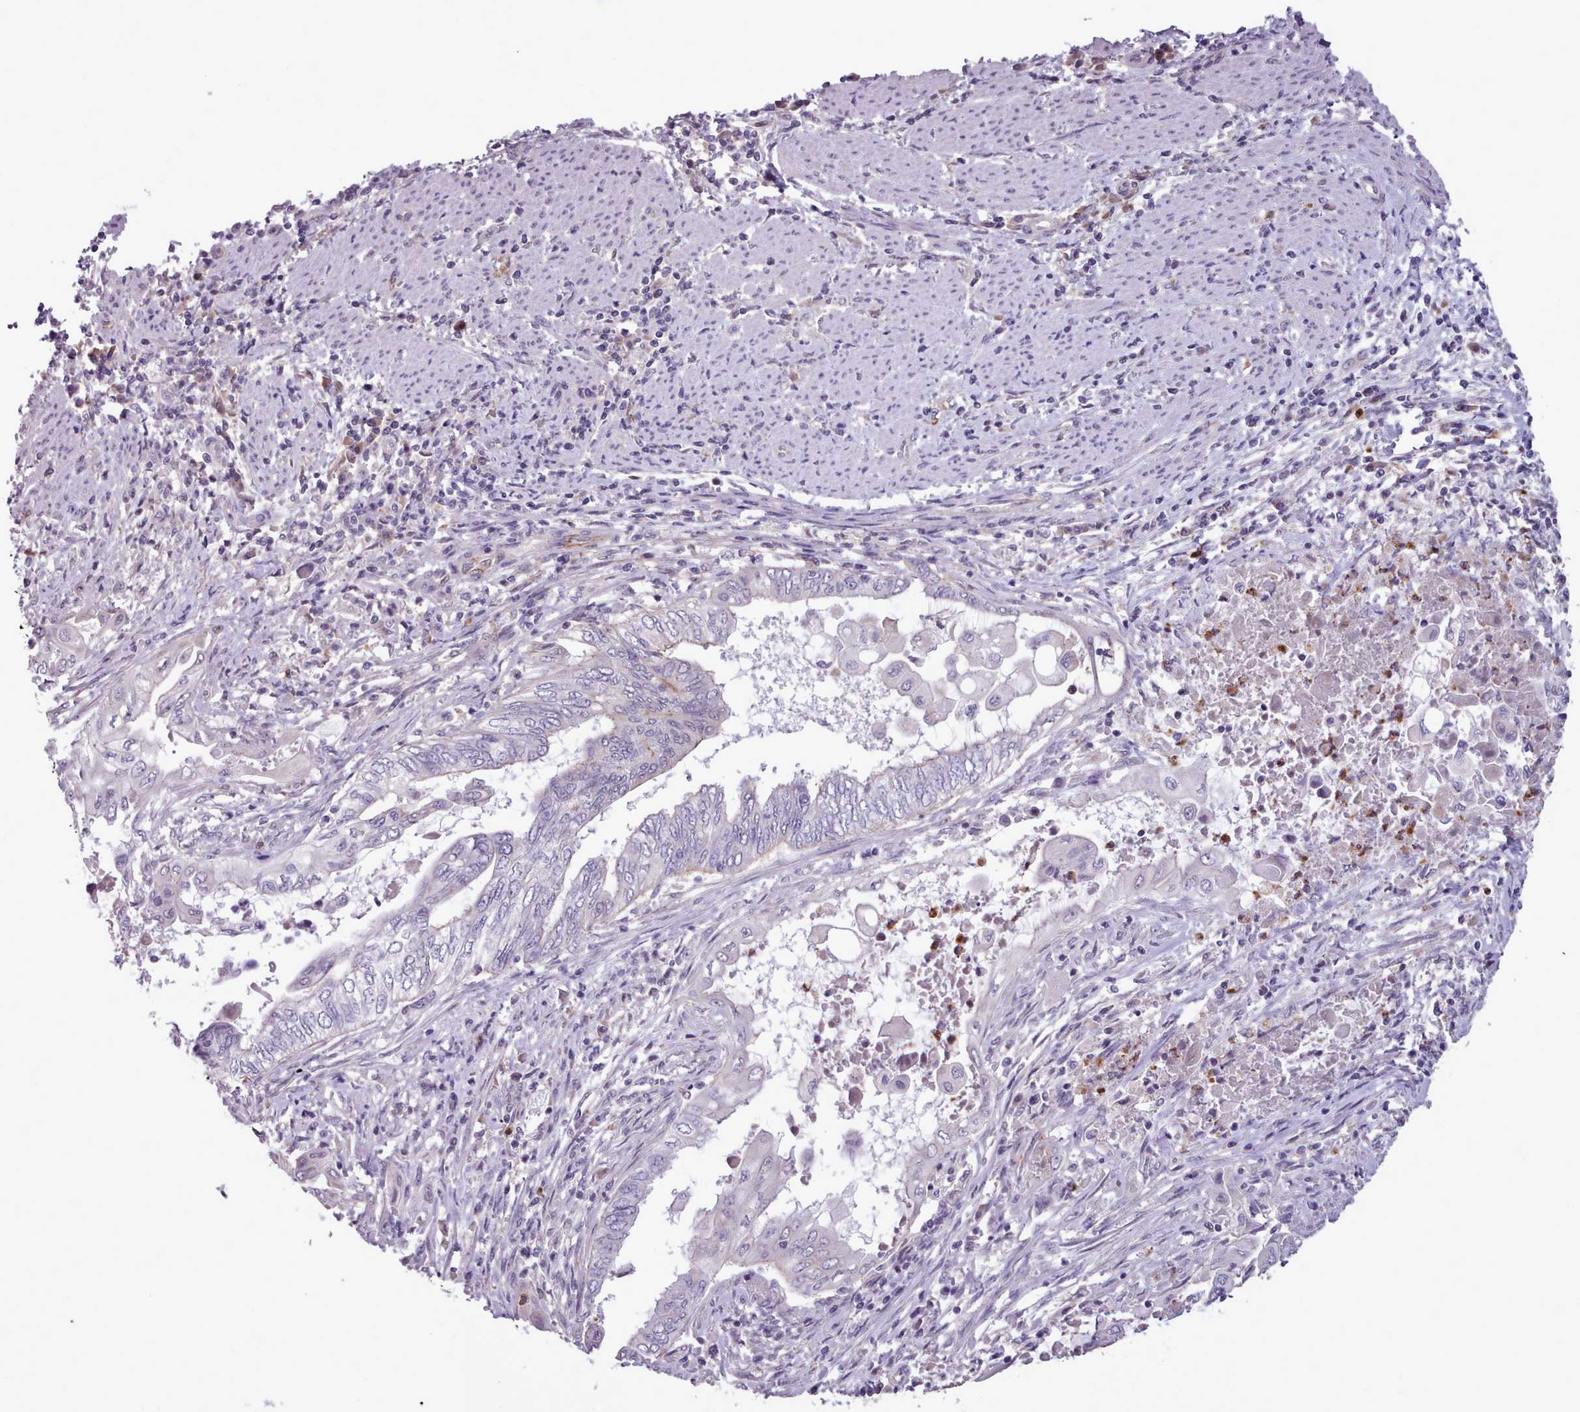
{"staining": {"intensity": "negative", "quantity": "none", "location": "none"}, "tissue": "endometrial cancer", "cell_type": "Tumor cells", "image_type": "cancer", "snomed": [{"axis": "morphology", "description": "Adenocarcinoma, NOS"}, {"axis": "topography", "description": "Uterus"}, {"axis": "topography", "description": "Endometrium"}], "caption": "This is an IHC histopathology image of adenocarcinoma (endometrial). There is no positivity in tumor cells.", "gene": "KCTD16", "patient": {"sex": "female", "age": 70}}